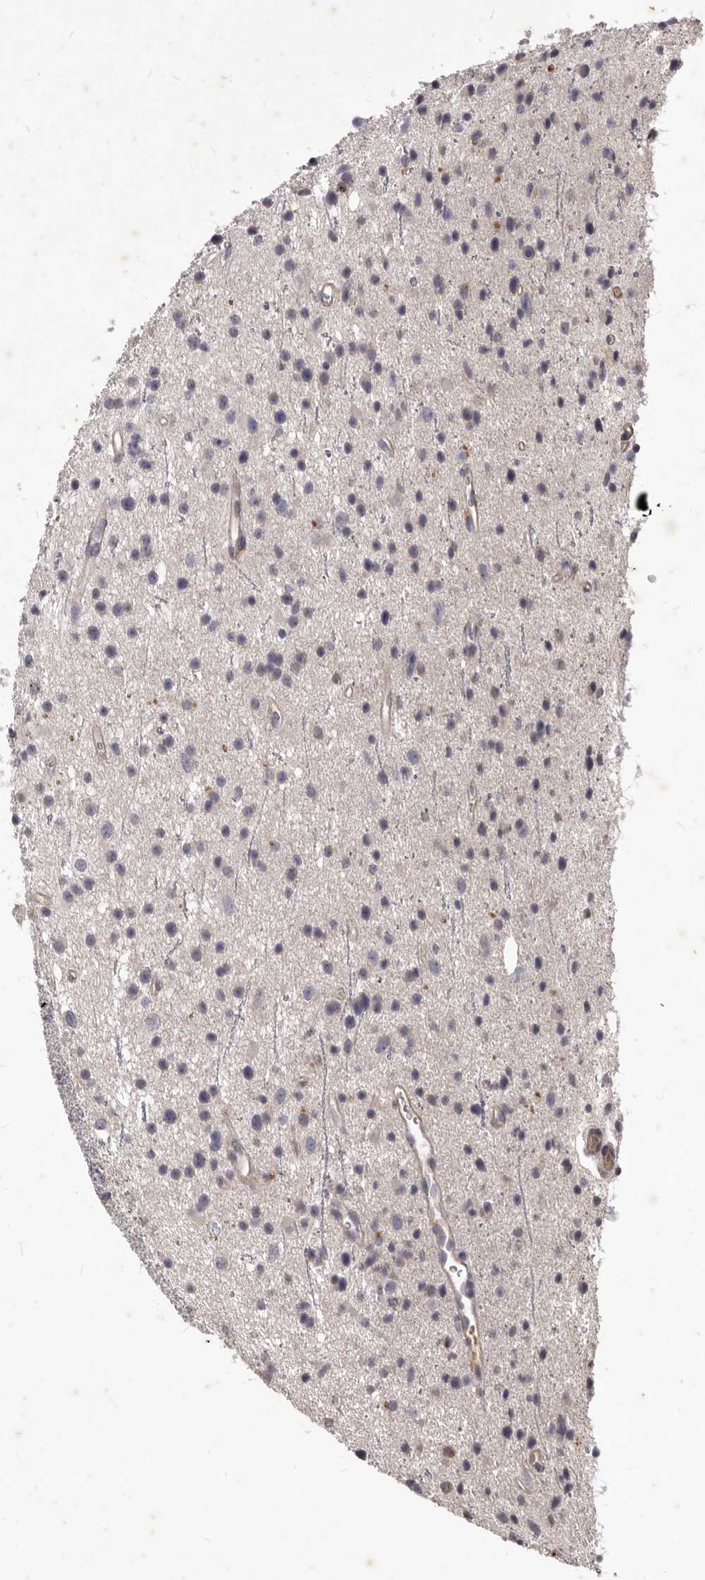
{"staining": {"intensity": "negative", "quantity": "none", "location": "none"}, "tissue": "glioma", "cell_type": "Tumor cells", "image_type": "cancer", "snomed": [{"axis": "morphology", "description": "Glioma, malignant, Low grade"}, {"axis": "topography", "description": "Cerebral cortex"}], "caption": "The image exhibits no staining of tumor cells in low-grade glioma (malignant). (DAB (3,3'-diaminobenzidine) immunohistochemistry, high magnification).", "gene": "GPRC5C", "patient": {"sex": "female", "age": 39}}